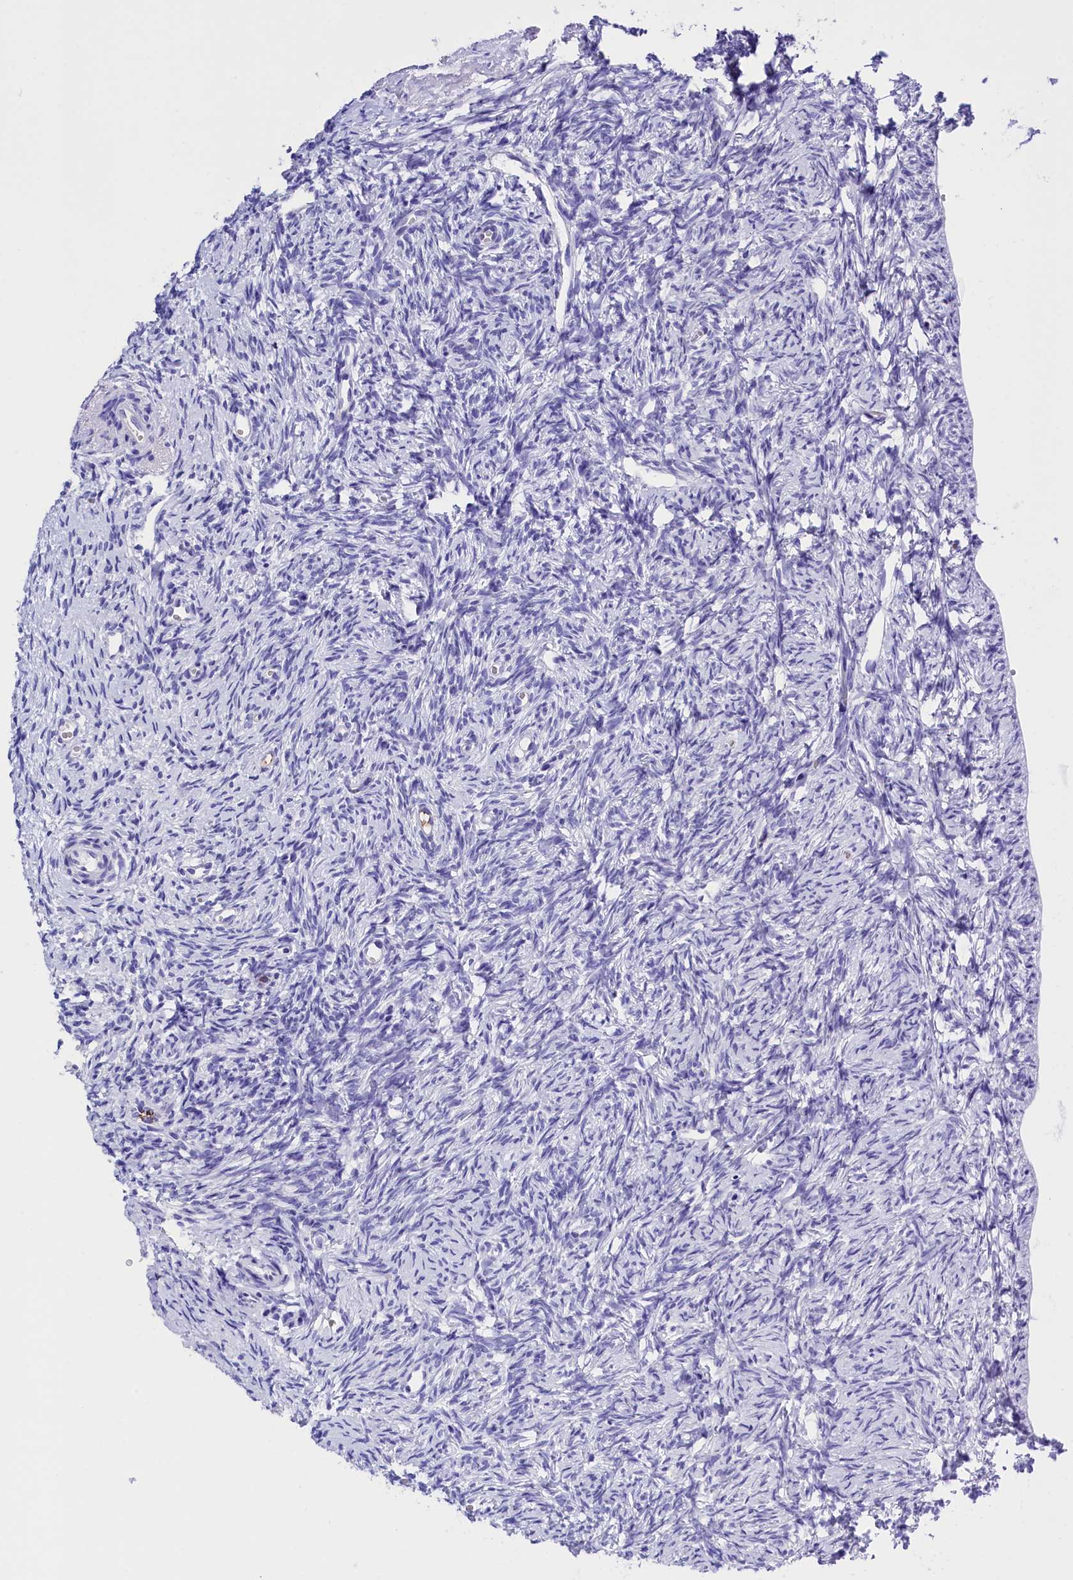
{"staining": {"intensity": "negative", "quantity": "none", "location": "none"}, "tissue": "ovary", "cell_type": "Follicle cells", "image_type": "normal", "snomed": [{"axis": "morphology", "description": "Normal tissue, NOS"}, {"axis": "topography", "description": "Ovary"}], "caption": "The immunohistochemistry (IHC) image has no significant positivity in follicle cells of ovary.", "gene": "CLC", "patient": {"sex": "female", "age": 51}}